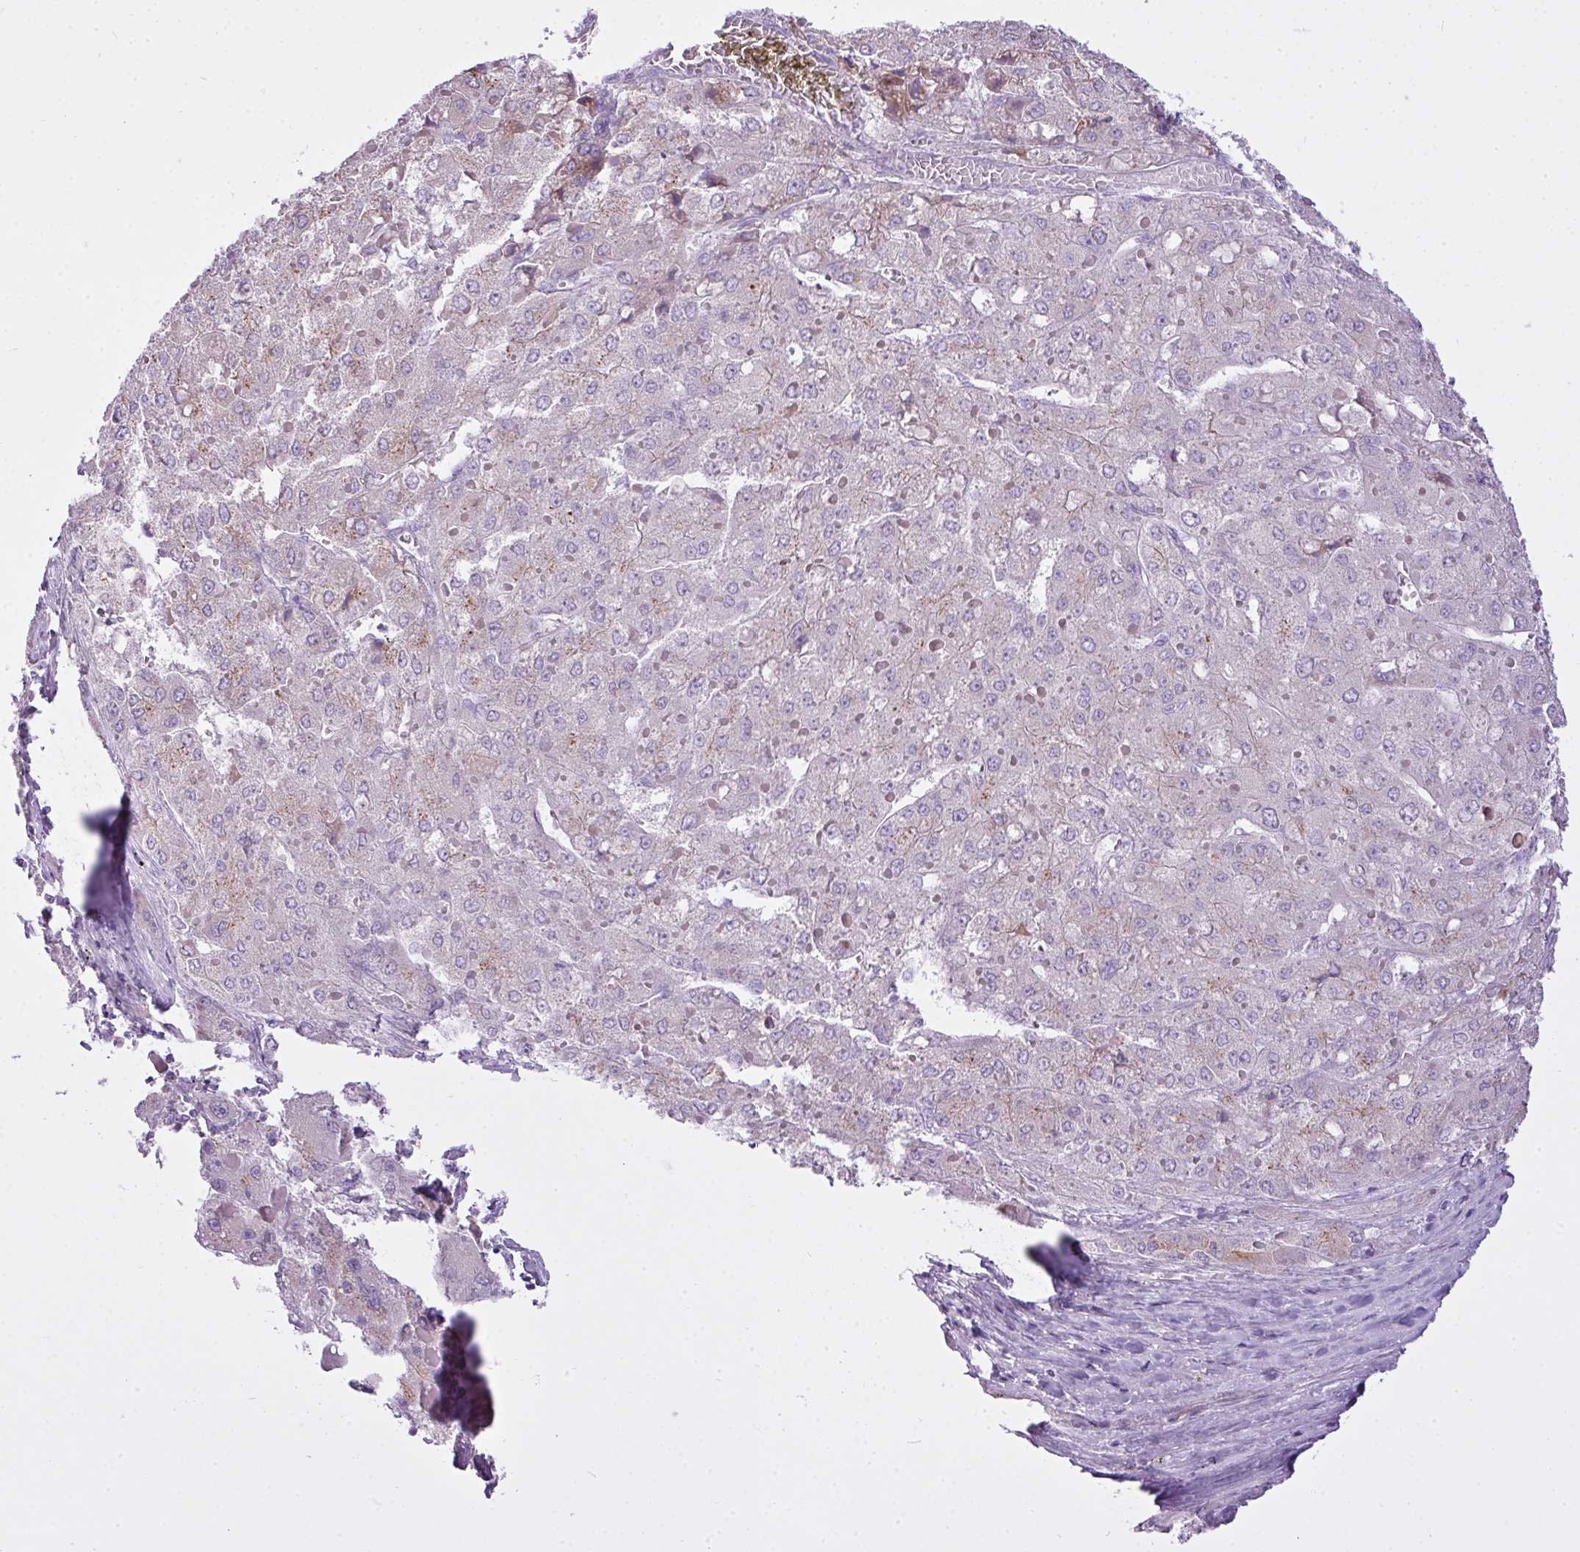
{"staining": {"intensity": "negative", "quantity": "none", "location": "none"}, "tissue": "liver cancer", "cell_type": "Tumor cells", "image_type": "cancer", "snomed": [{"axis": "morphology", "description": "Carcinoma, Hepatocellular, NOS"}, {"axis": "topography", "description": "Liver"}], "caption": "Liver cancer (hepatocellular carcinoma) was stained to show a protein in brown. There is no significant staining in tumor cells. (Brightfield microscopy of DAB immunohistochemistry at high magnification).", "gene": "FAM43A", "patient": {"sex": "female", "age": 73}}